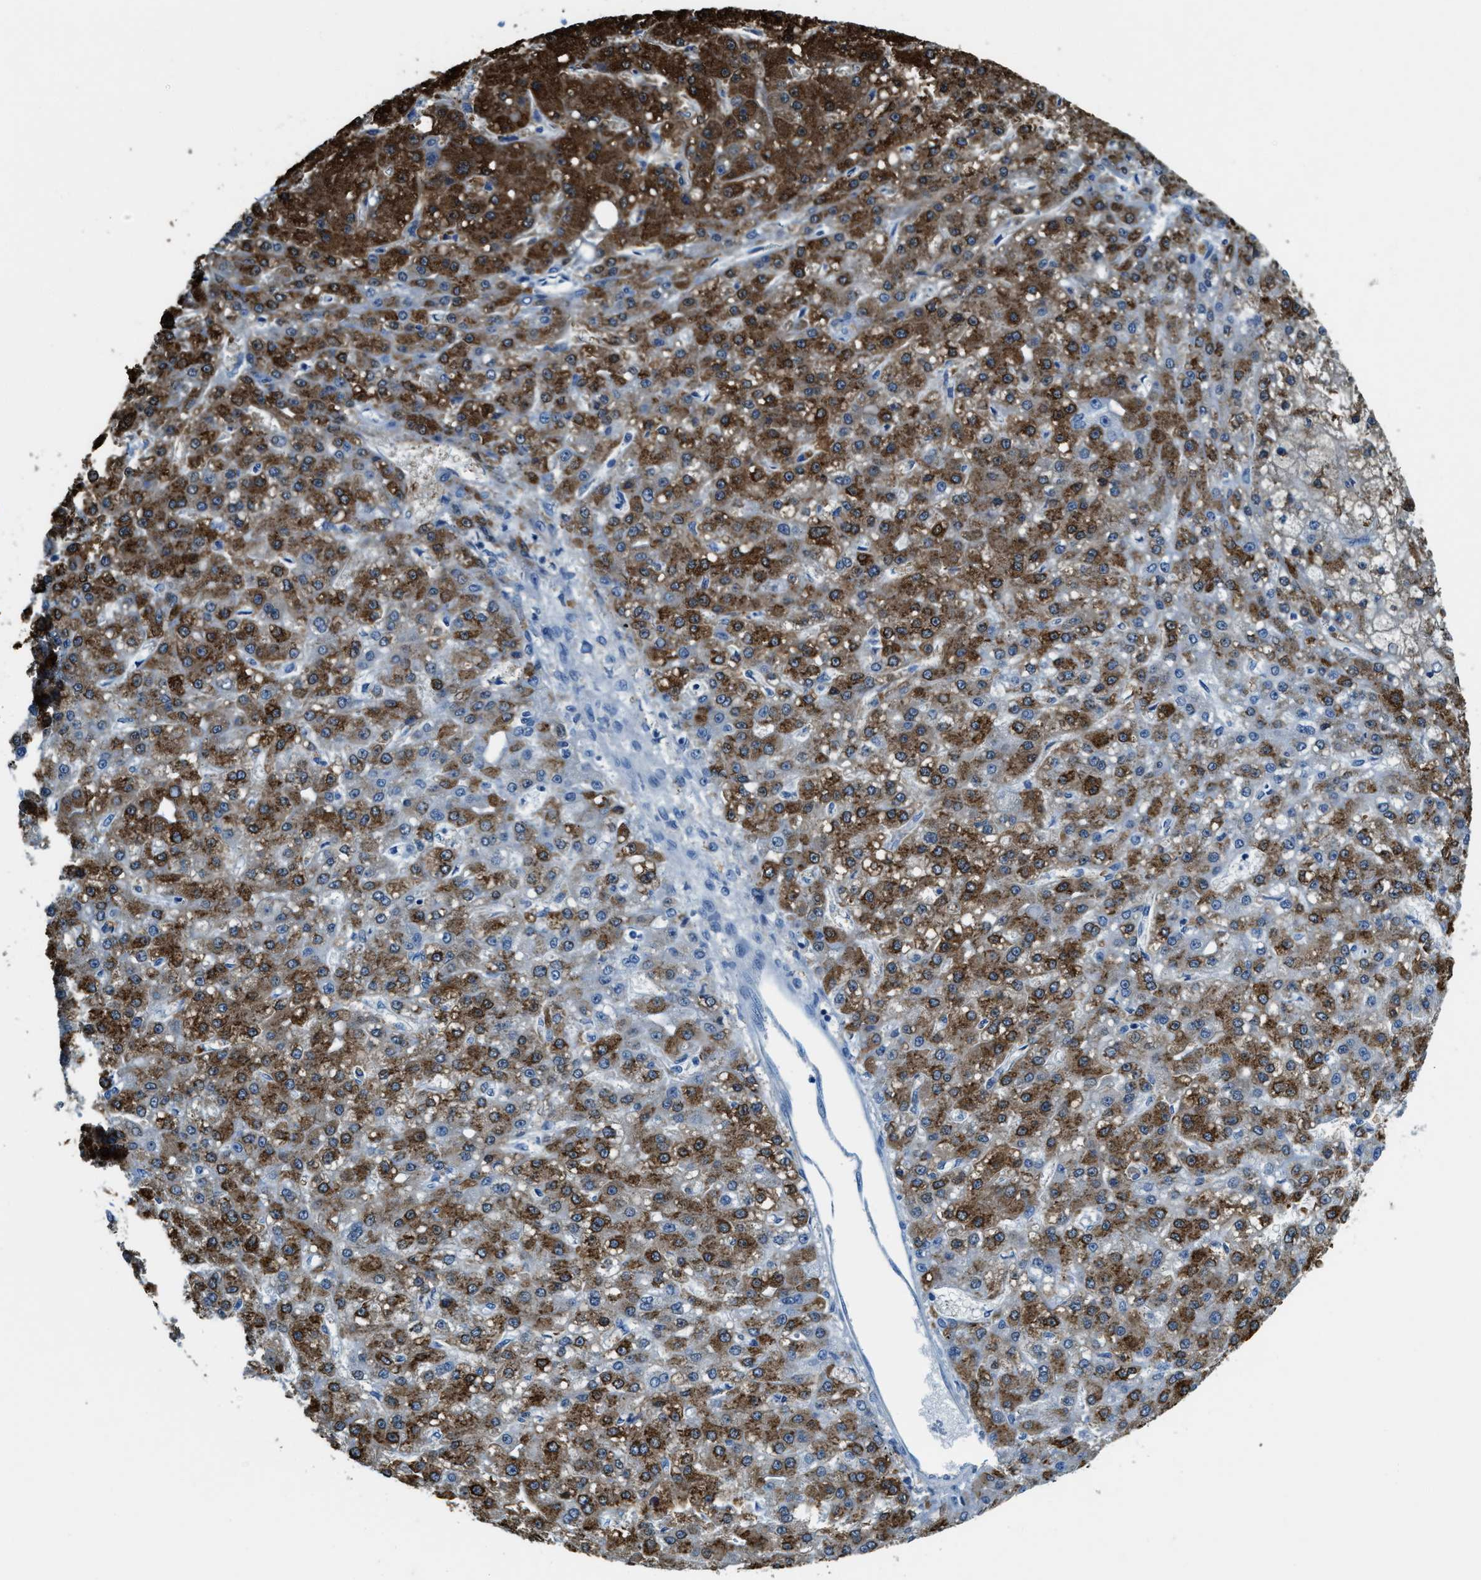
{"staining": {"intensity": "strong", "quantity": ">75%", "location": "cytoplasmic/membranous"}, "tissue": "liver cancer", "cell_type": "Tumor cells", "image_type": "cancer", "snomed": [{"axis": "morphology", "description": "Carcinoma, Hepatocellular, NOS"}, {"axis": "topography", "description": "Liver"}], "caption": "A high amount of strong cytoplasmic/membranous positivity is identified in about >75% of tumor cells in liver cancer (hepatocellular carcinoma) tissue.", "gene": "MATCAP2", "patient": {"sex": "male", "age": 67}}